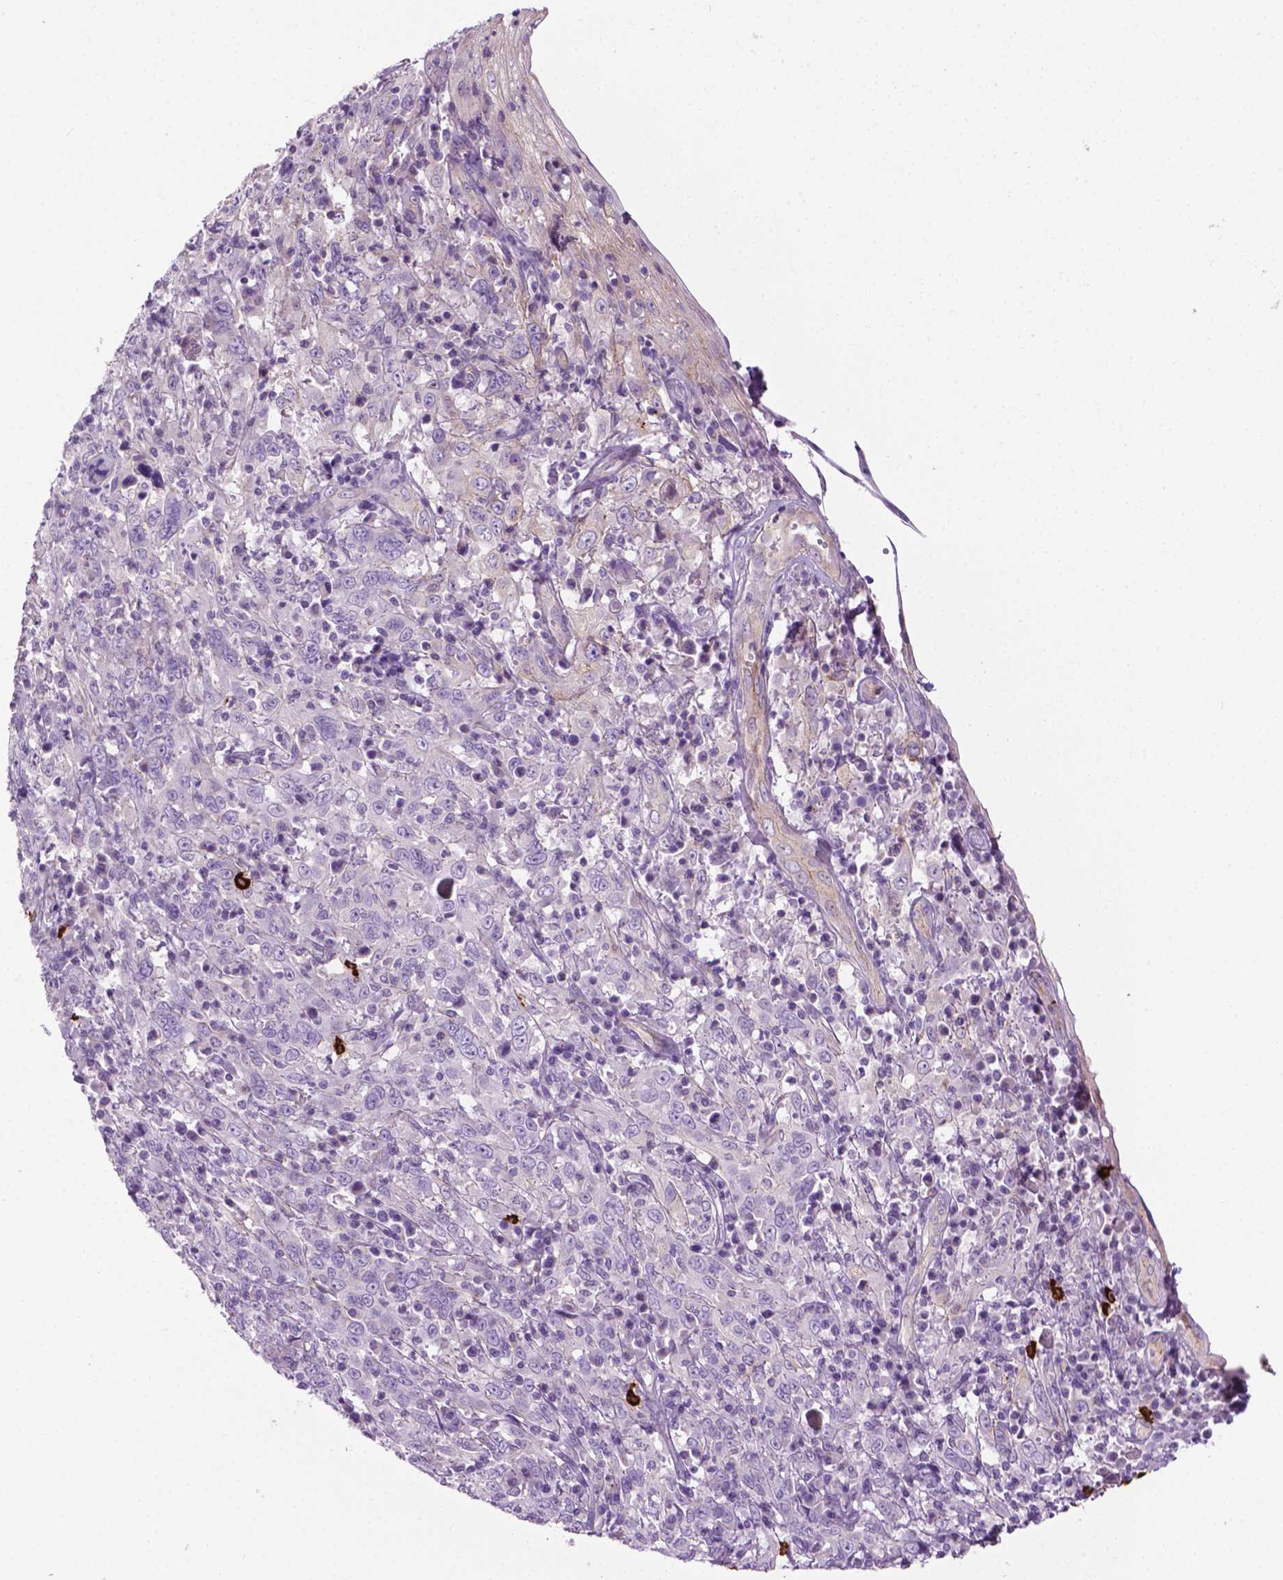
{"staining": {"intensity": "negative", "quantity": "none", "location": "none"}, "tissue": "cervical cancer", "cell_type": "Tumor cells", "image_type": "cancer", "snomed": [{"axis": "morphology", "description": "Squamous cell carcinoma, NOS"}, {"axis": "topography", "description": "Cervix"}], "caption": "Immunohistochemistry histopathology image of neoplastic tissue: cervical cancer stained with DAB demonstrates no significant protein expression in tumor cells.", "gene": "SPECC1L", "patient": {"sex": "female", "age": 46}}